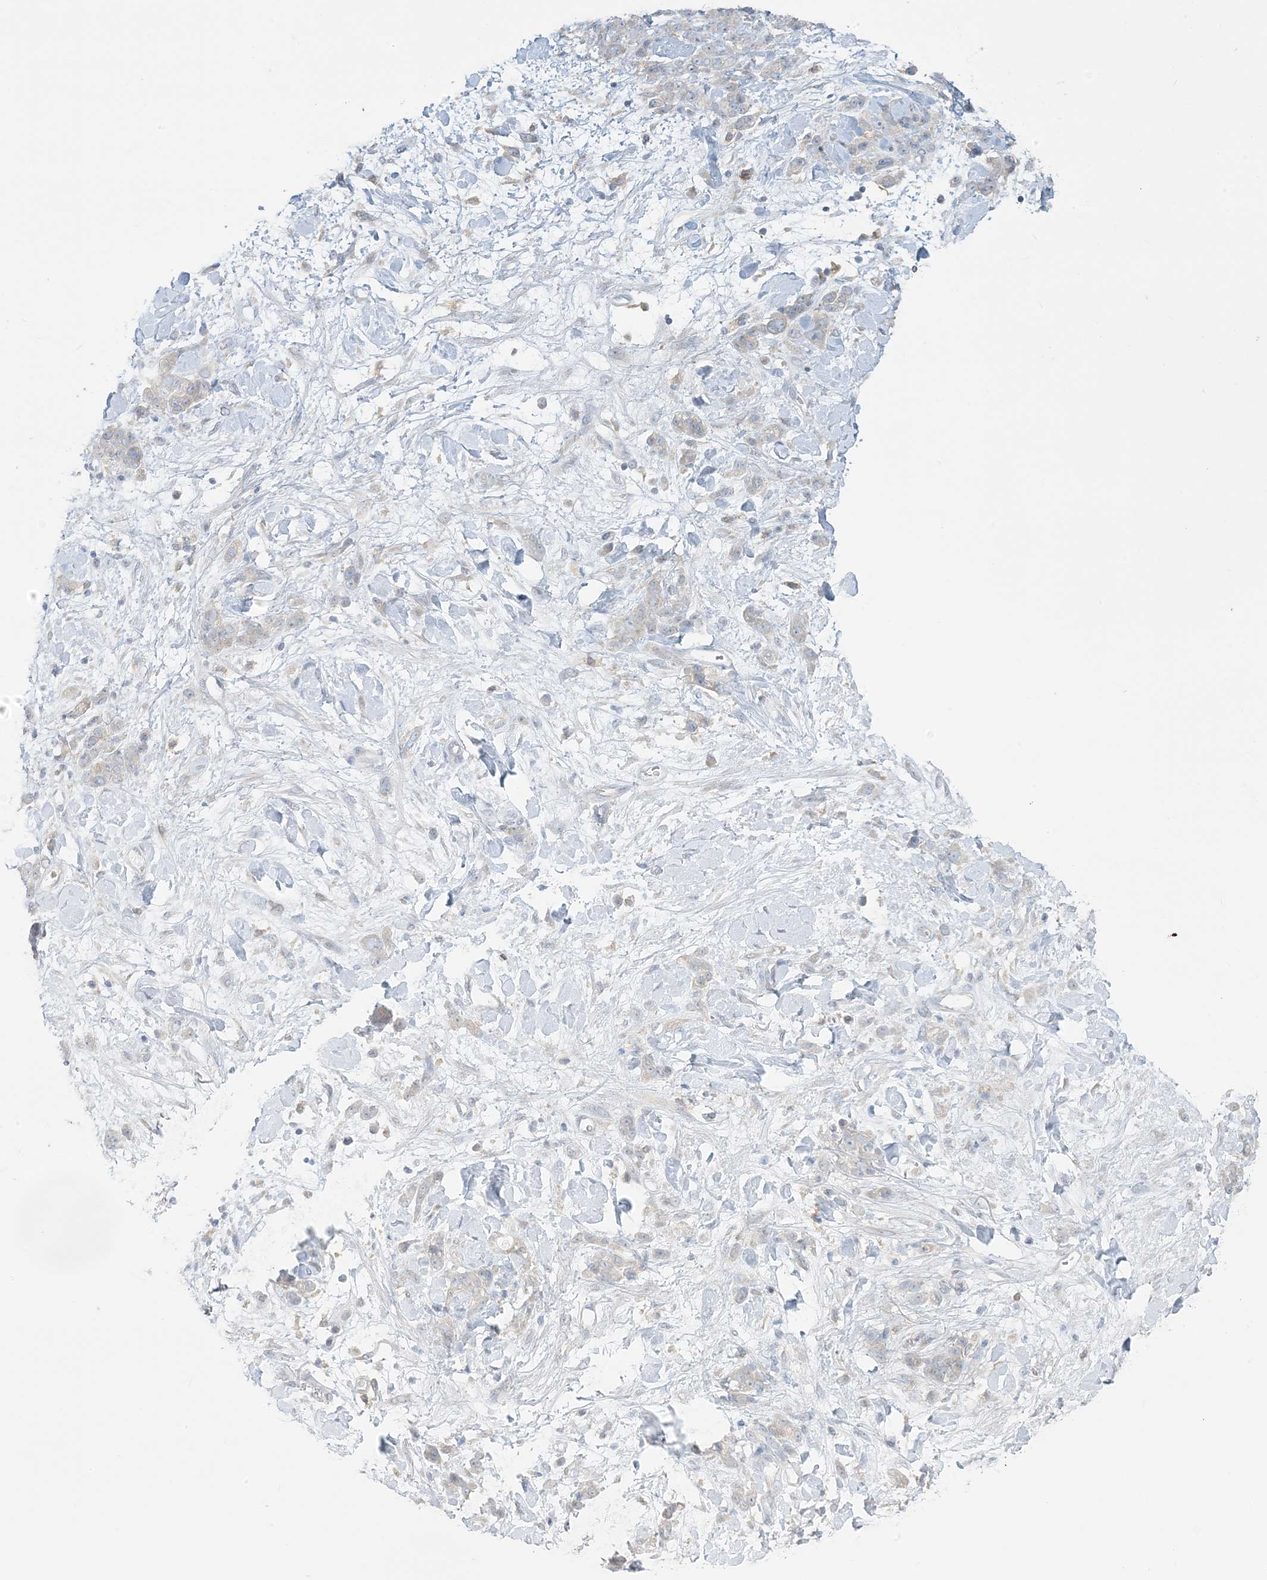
{"staining": {"intensity": "negative", "quantity": "none", "location": "none"}, "tissue": "stomach cancer", "cell_type": "Tumor cells", "image_type": "cancer", "snomed": [{"axis": "morphology", "description": "Normal tissue, NOS"}, {"axis": "morphology", "description": "Adenocarcinoma, NOS"}, {"axis": "topography", "description": "Stomach"}], "caption": "The image reveals no staining of tumor cells in stomach cancer (adenocarcinoma).", "gene": "EEFSEC", "patient": {"sex": "male", "age": 82}}